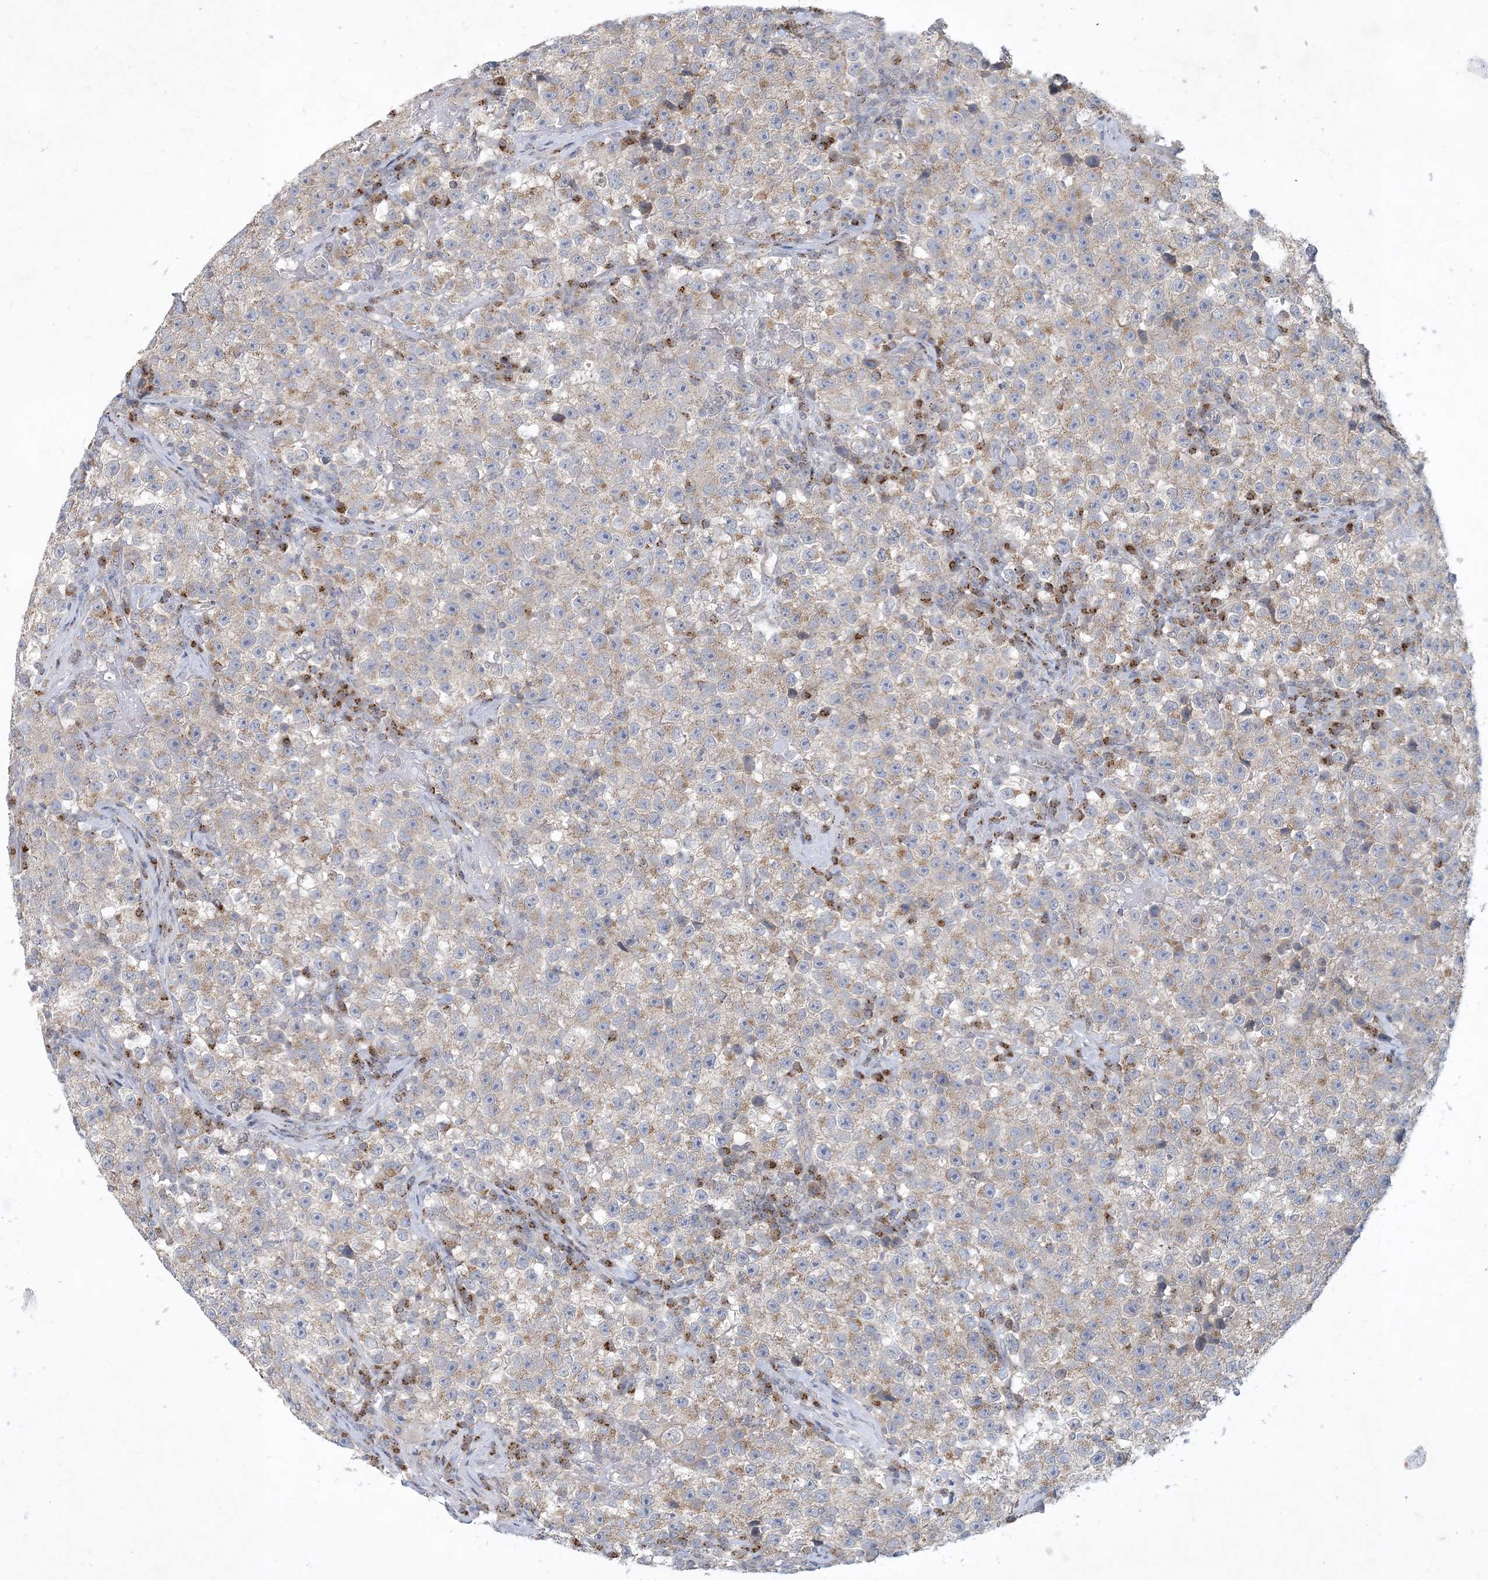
{"staining": {"intensity": "moderate", "quantity": ">75%", "location": "cytoplasmic/membranous"}, "tissue": "testis cancer", "cell_type": "Tumor cells", "image_type": "cancer", "snomed": [{"axis": "morphology", "description": "Seminoma, NOS"}, {"axis": "topography", "description": "Testis"}], "caption": "Immunohistochemical staining of human testis cancer displays medium levels of moderate cytoplasmic/membranous staining in about >75% of tumor cells.", "gene": "CCDC14", "patient": {"sex": "male", "age": 22}}